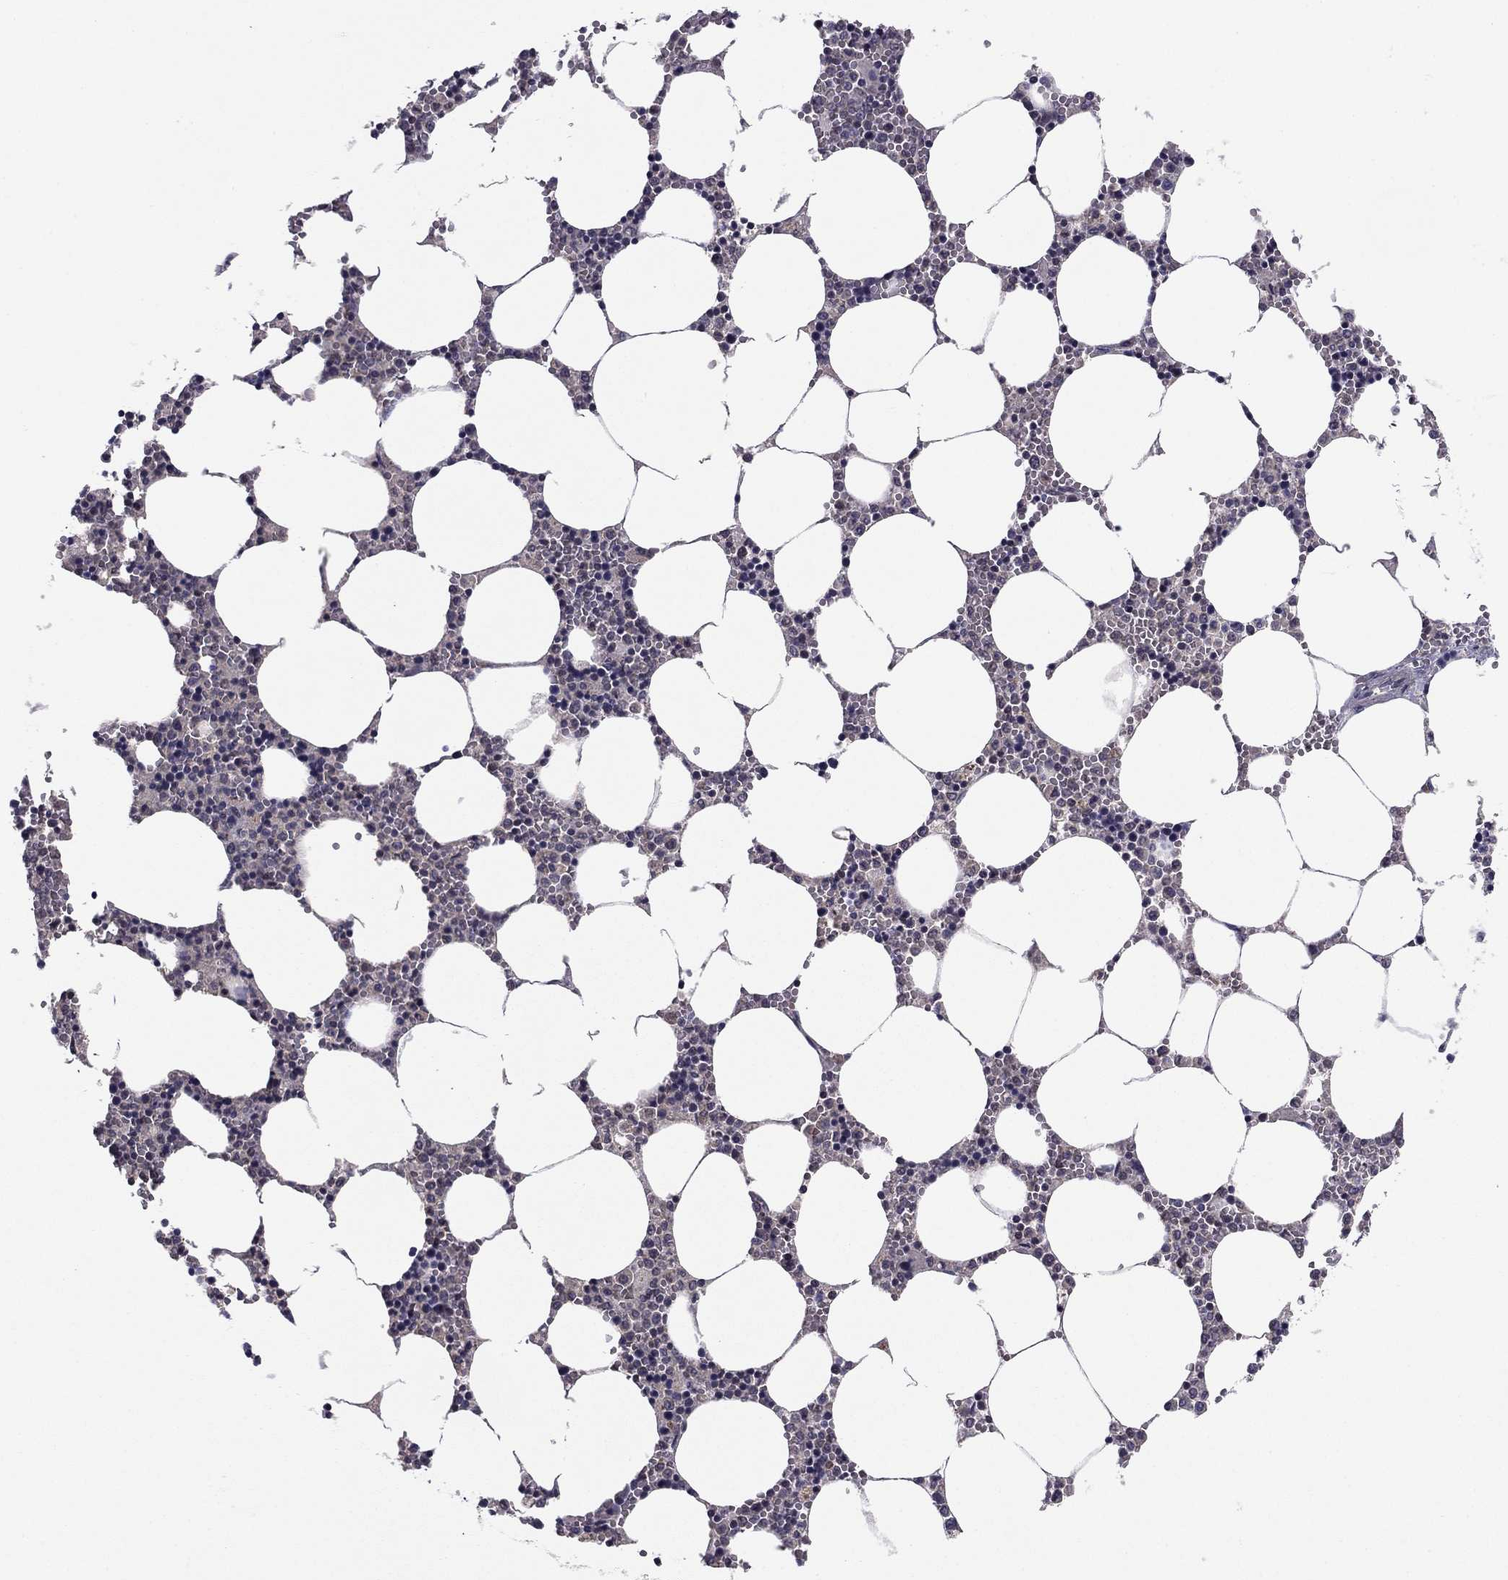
{"staining": {"intensity": "negative", "quantity": "none", "location": "none"}, "tissue": "bone marrow", "cell_type": "Hematopoietic cells", "image_type": "normal", "snomed": [{"axis": "morphology", "description": "Normal tissue, NOS"}, {"axis": "topography", "description": "Bone marrow"}], "caption": "IHC histopathology image of normal bone marrow stained for a protein (brown), which displays no expression in hematopoietic cells. (Immunohistochemistry, brightfield microscopy, high magnification).", "gene": "HCN1", "patient": {"sex": "female", "age": 64}}